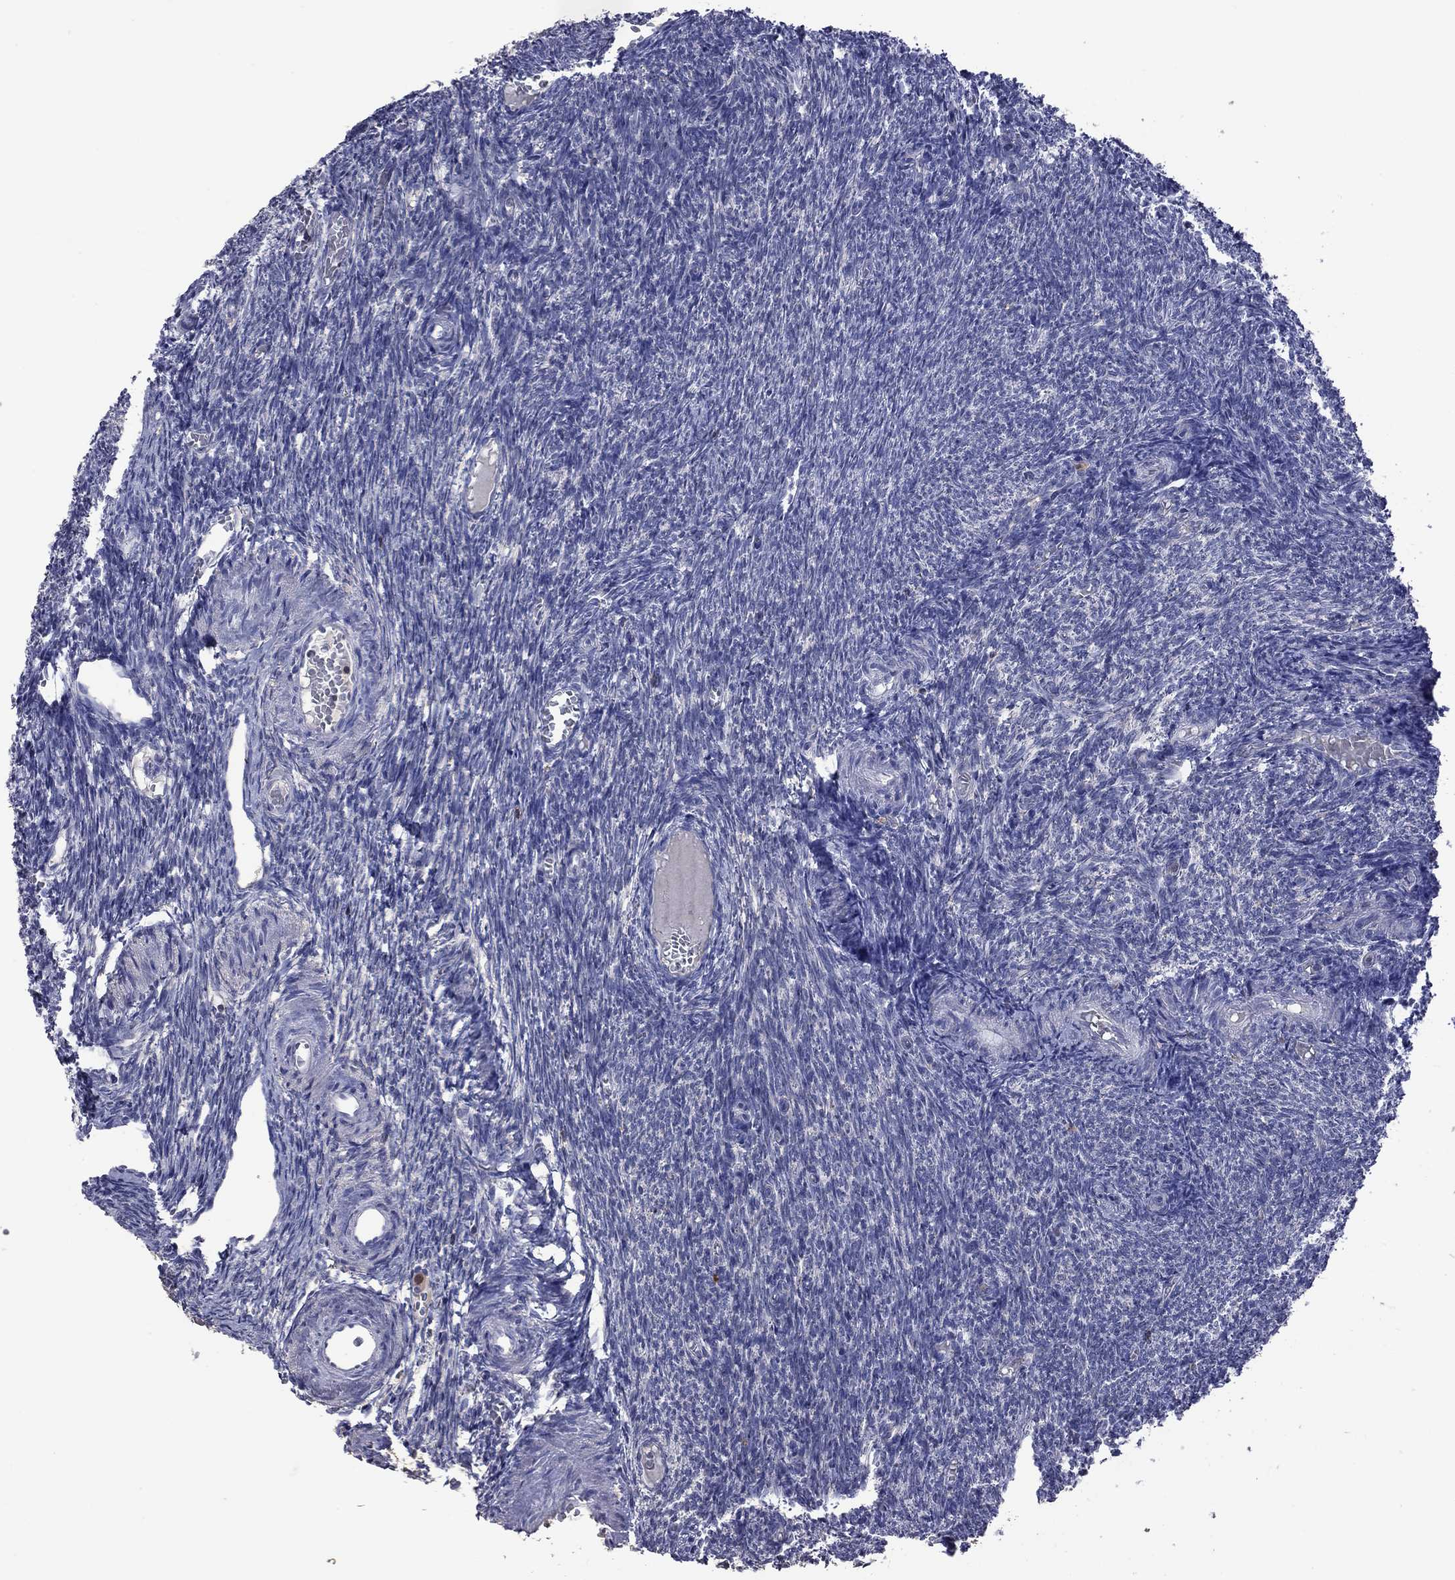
{"staining": {"intensity": "weak", "quantity": "<25%", "location": "cytoplasmic/membranous"}, "tissue": "ovary", "cell_type": "Follicle cells", "image_type": "normal", "snomed": [{"axis": "morphology", "description": "Normal tissue, NOS"}, {"axis": "topography", "description": "Ovary"}], "caption": "Immunohistochemistry (IHC) histopathology image of normal ovary: human ovary stained with DAB demonstrates no significant protein expression in follicle cells. (Stains: DAB (3,3'-diaminobenzidine) IHC with hematoxylin counter stain, Microscopy: brightfield microscopy at high magnification).", "gene": "ENSG00000288520", "patient": {"sex": "female", "age": 39}}